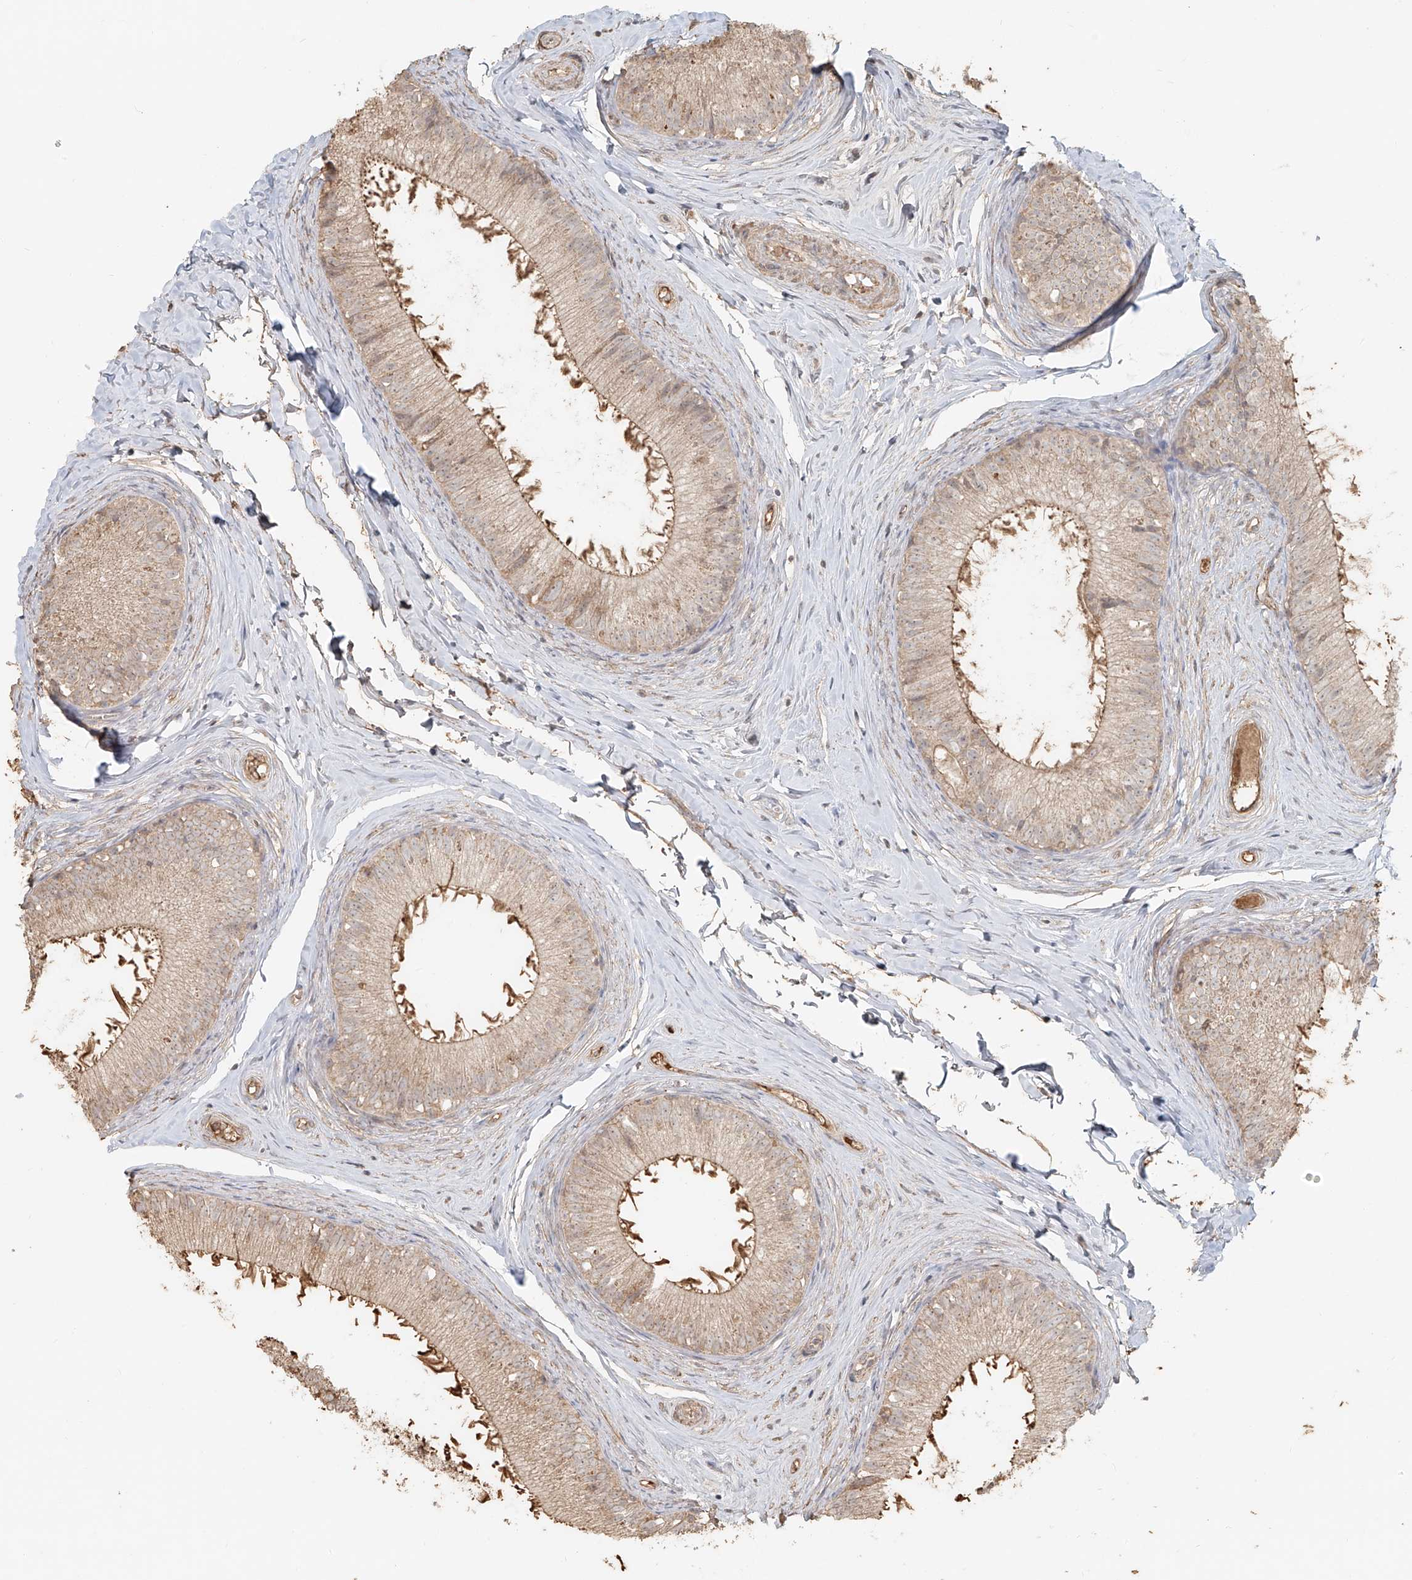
{"staining": {"intensity": "moderate", "quantity": "25%-75%", "location": "cytoplasmic/membranous"}, "tissue": "epididymis", "cell_type": "Glandular cells", "image_type": "normal", "snomed": [{"axis": "morphology", "description": "Normal tissue, NOS"}, {"axis": "topography", "description": "Epididymis"}], "caption": "Immunohistochemistry (DAB (3,3'-diaminobenzidine)) staining of unremarkable epididymis exhibits moderate cytoplasmic/membranous protein expression in about 25%-75% of glandular cells. (DAB IHC with brightfield microscopy, high magnification).", "gene": "NPHS1", "patient": {"sex": "male", "age": 34}}